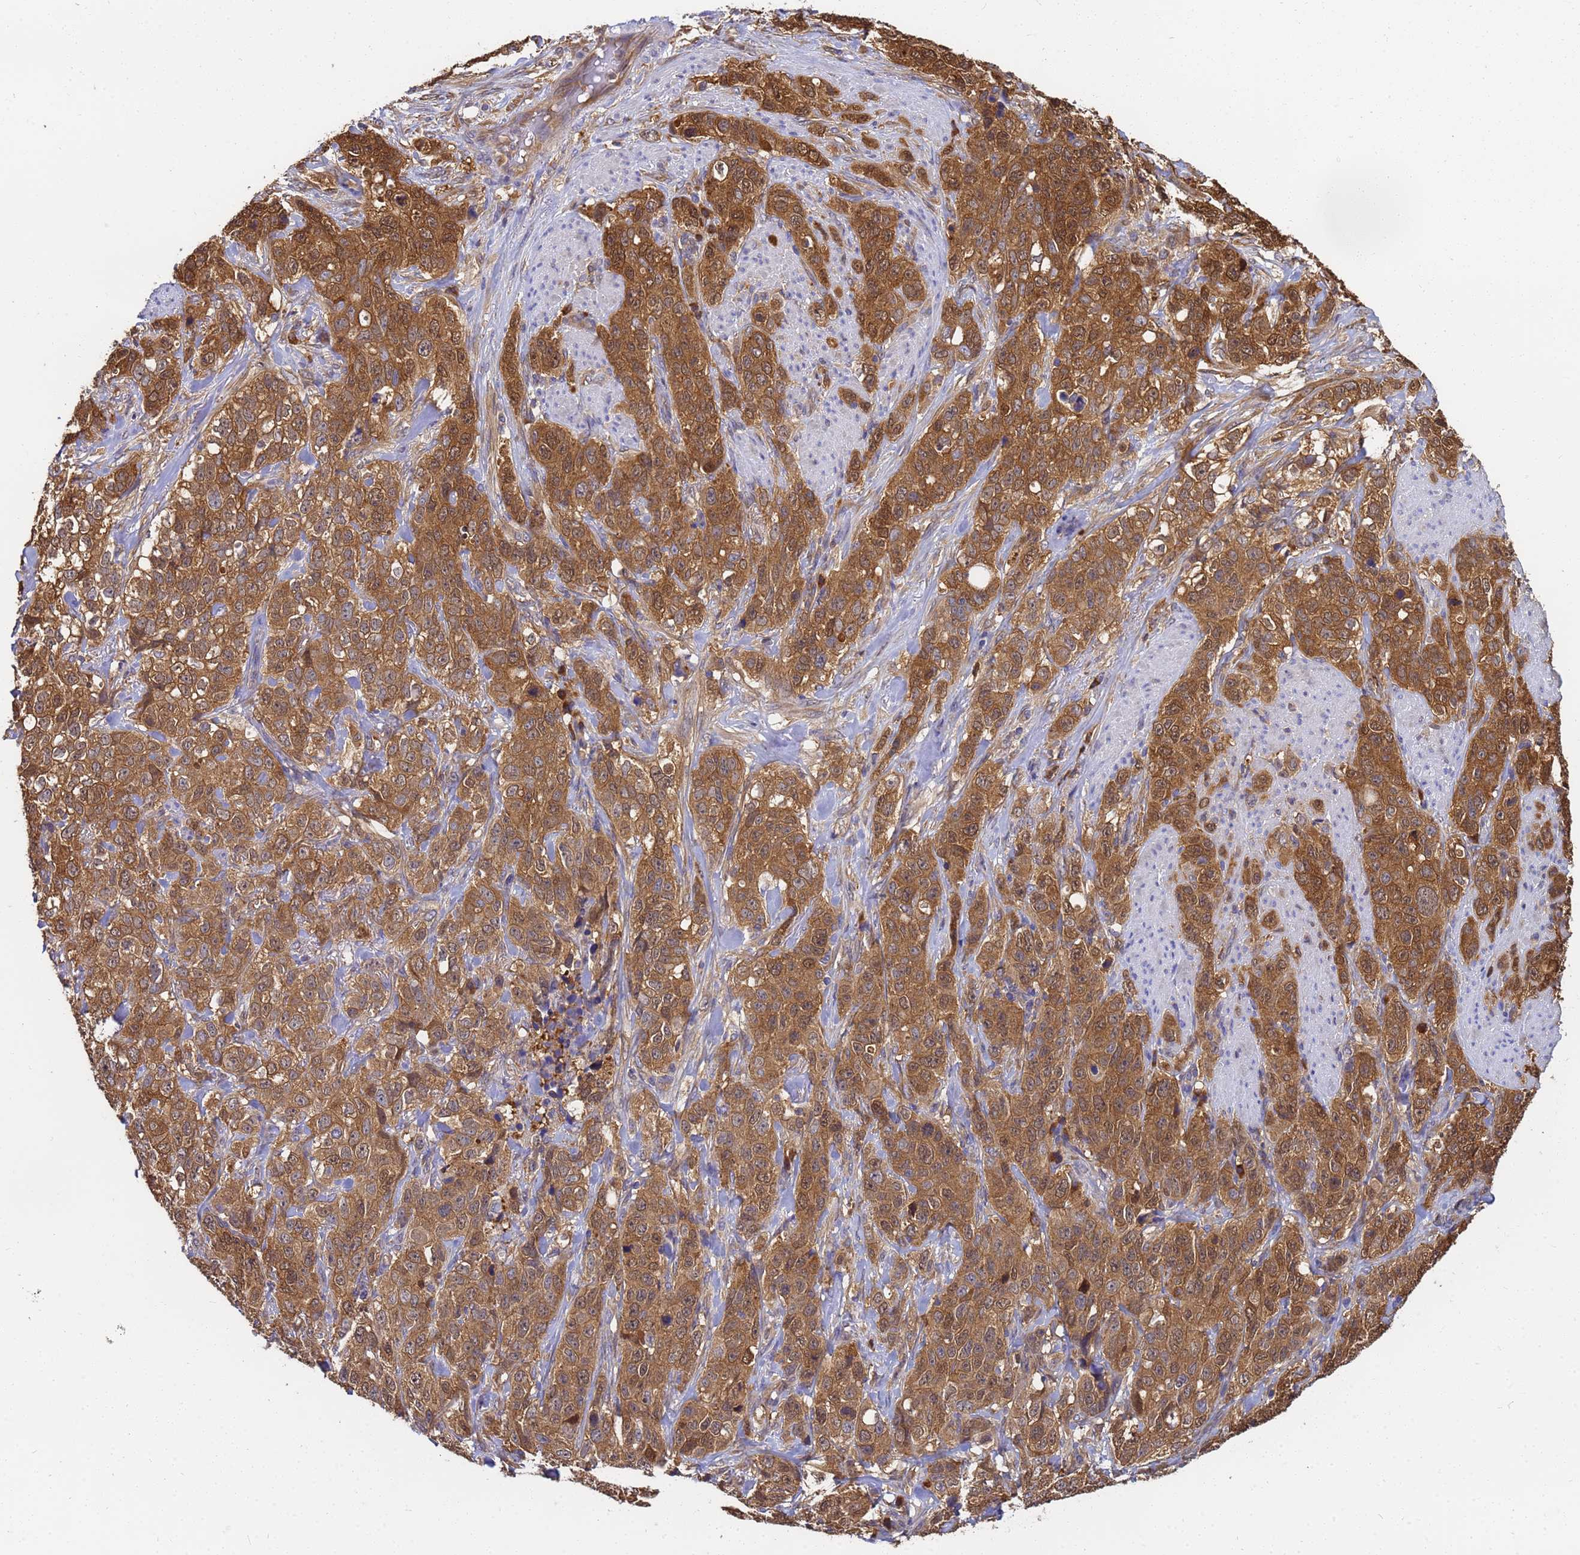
{"staining": {"intensity": "moderate", "quantity": ">75%", "location": "cytoplasmic/membranous"}, "tissue": "stomach cancer", "cell_type": "Tumor cells", "image_type": "cancer", "snomed": [{"axis": "morphology", "description": "Adenocarcinoma, NOS"}, {"axis": "topography", "description": "Stomach"}], "caption": "Immunohistochemistry (IHC) (DAB) staining of stomach cancer (adenocarcinoma) shows moderate cytoplasmic/membranous protein expression in about >75% of tumor cells.", "gene": "NME1-NME2", "patient": {"sex": "male", "age": 48}}